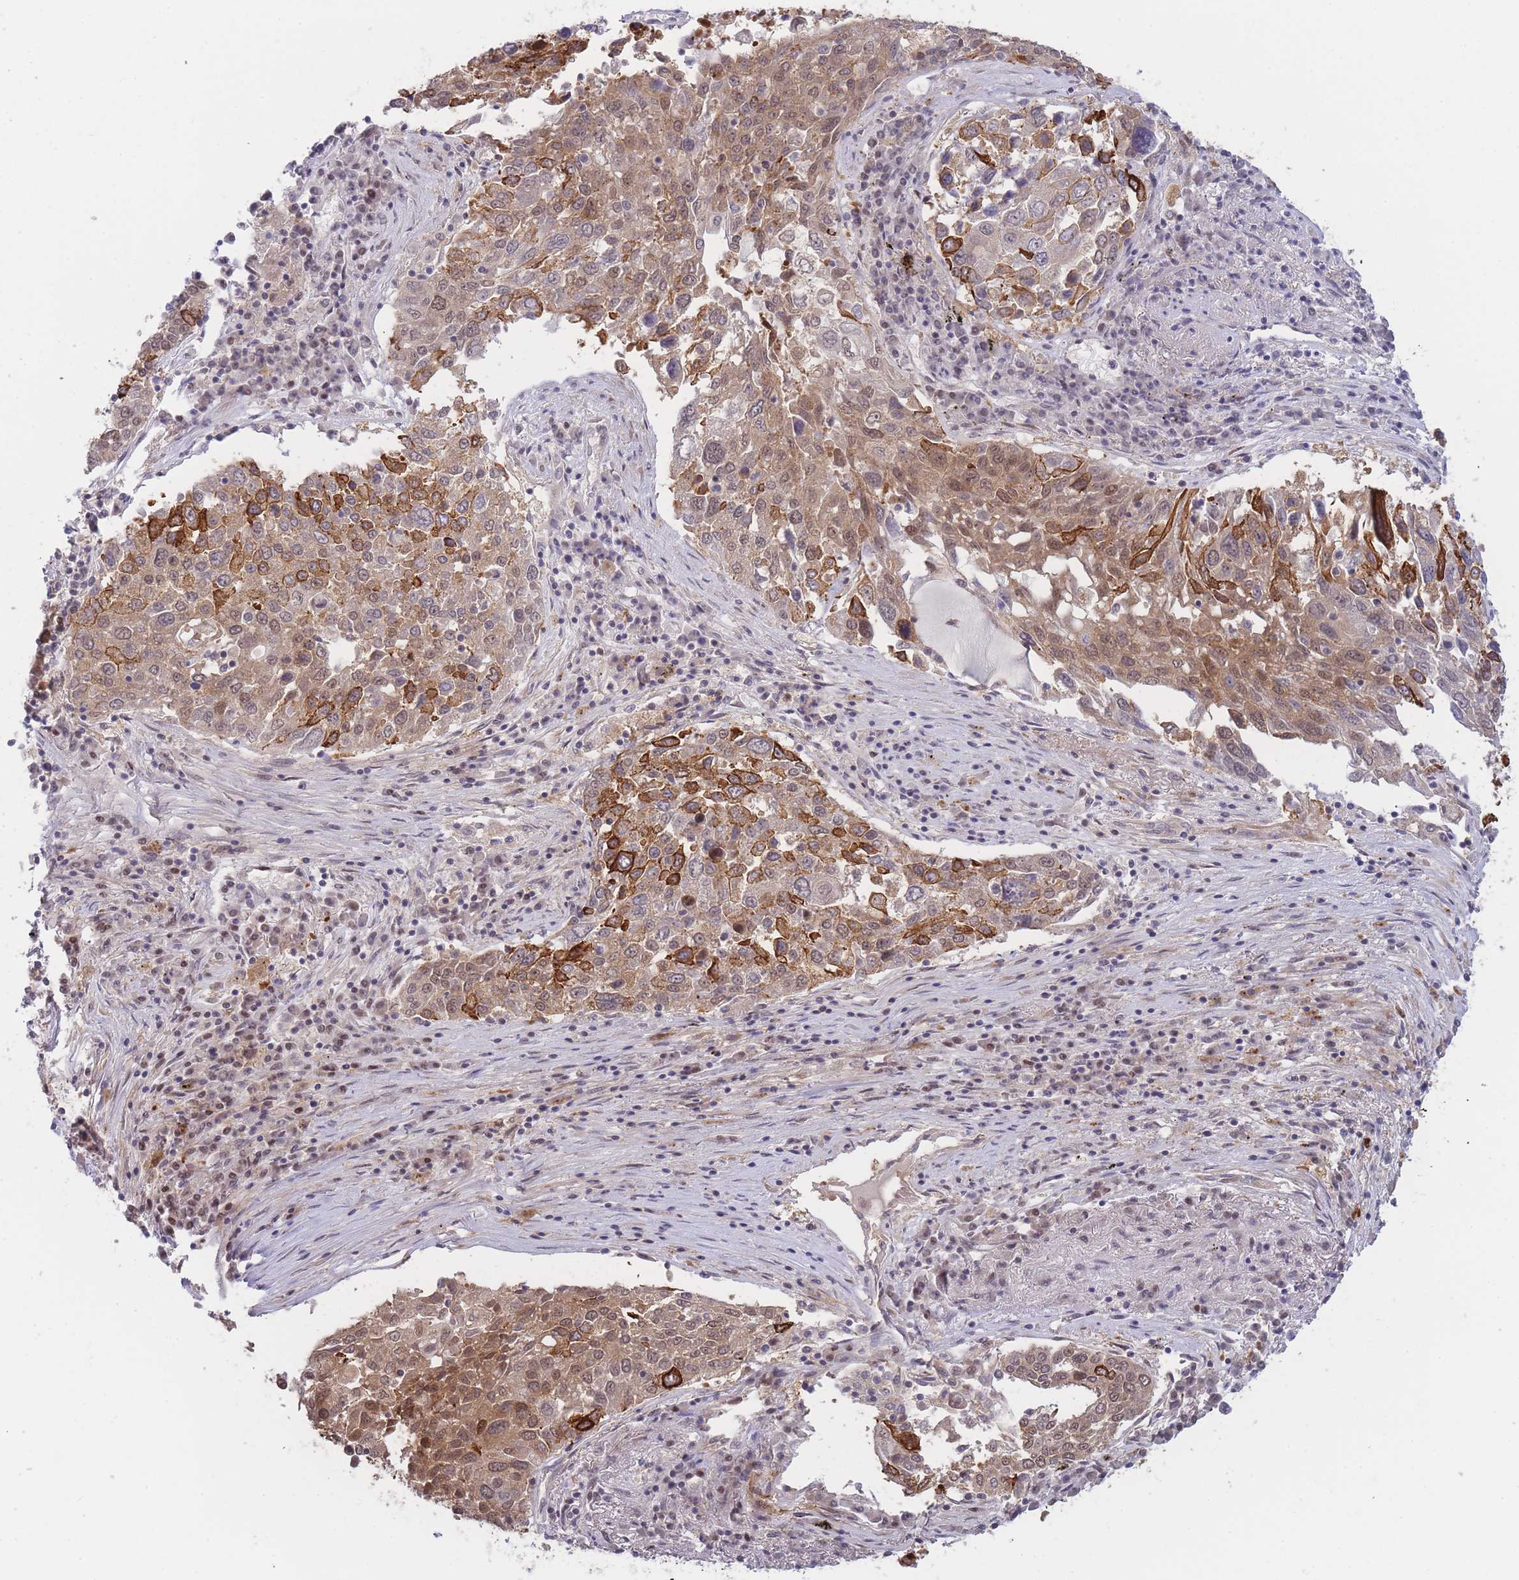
{"staining": {"intensity": "strong", "quantity": ">75%", "location": "cytoplasmic/membranous,nuclear"}, "tissue": "lung cancer", "cell_type": "Tumor cells", "image_type": "cancer", "snomed": [{"axis": "morphology", "description": "Squamous cell carcinoma, NOS"}, {"axis": "topography", "description": "Lung"}], "caption": "Lung cancer (squamous cell carcinoma) was stained to show a protein in brown. There is high levels of strong cytoplasmic/membranous and nuclear staining in approximately >75% of tumor cells. Nuclei are stained in blue.", "gene": "DEAF1", "patient": {"sex": "male", "age": 65}}